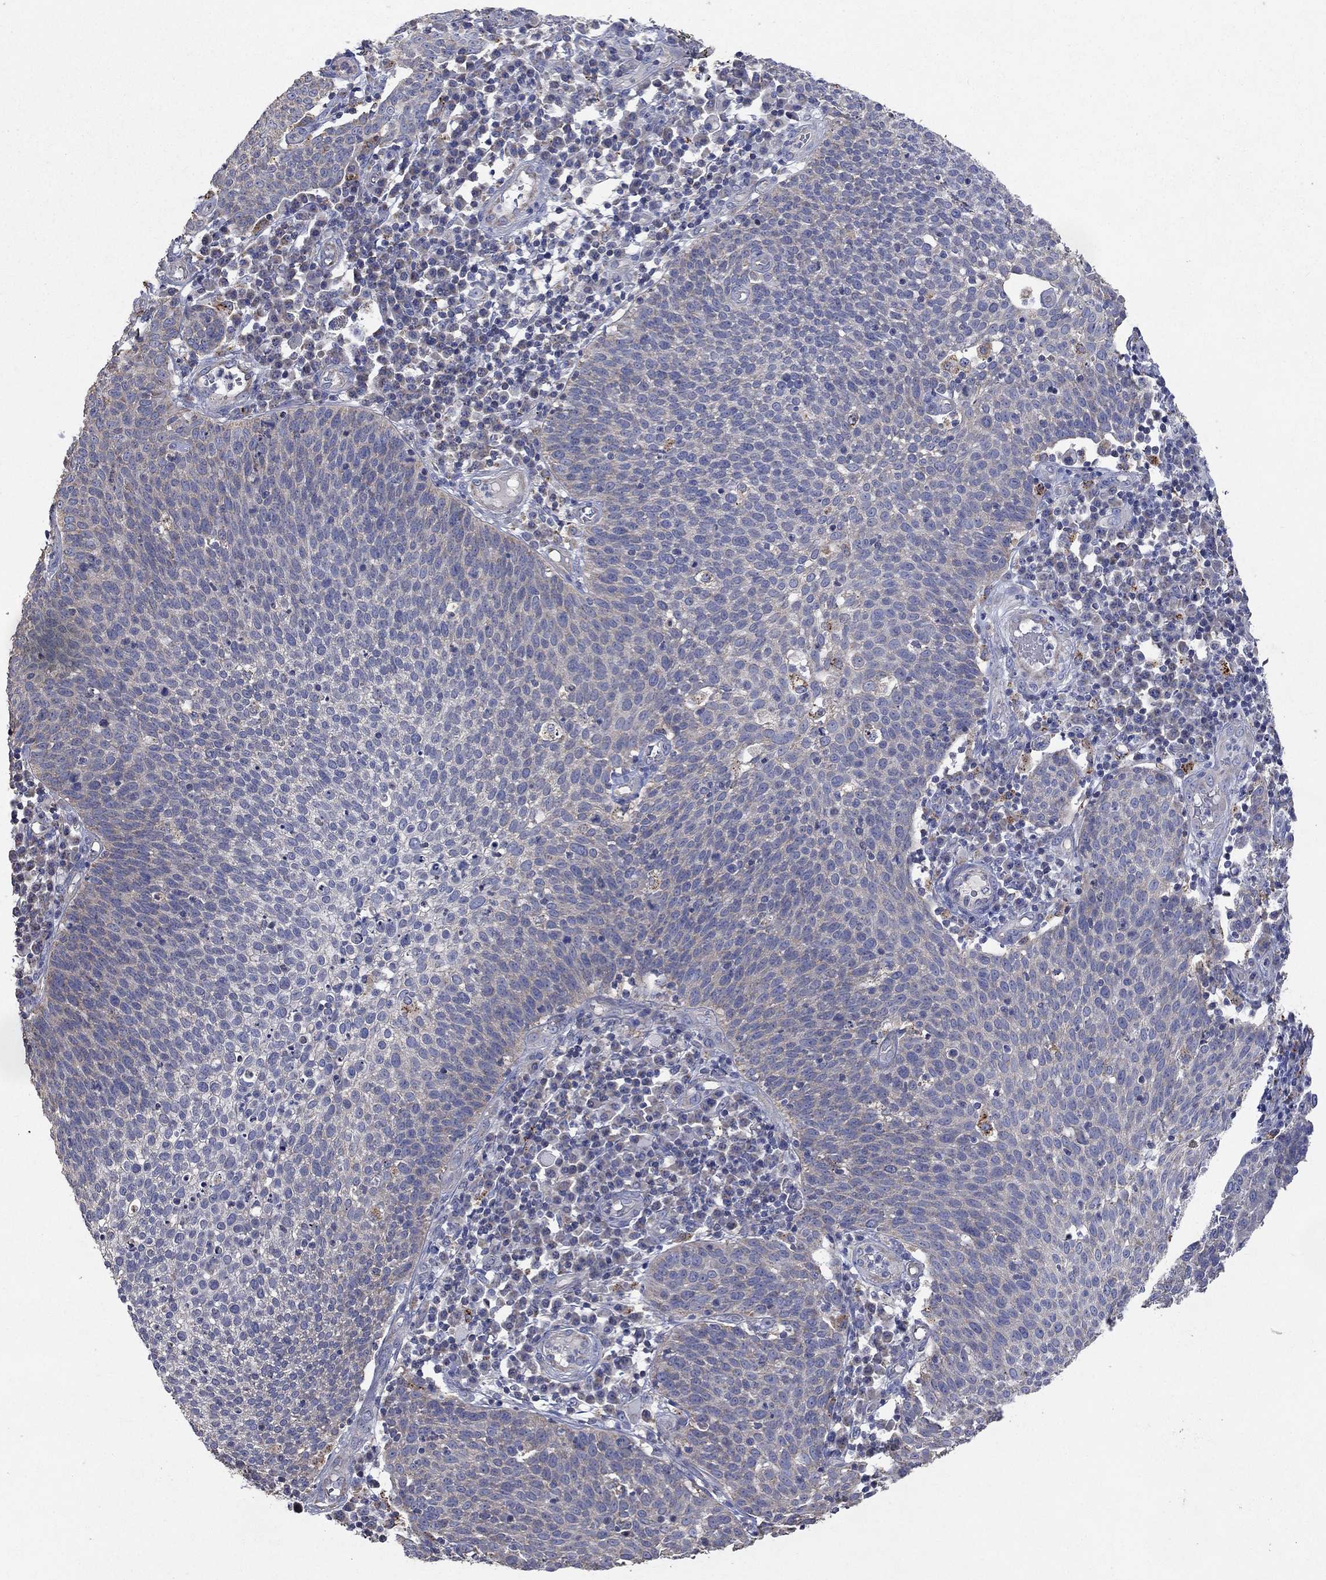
{"staining": {"intensity": "weak", "quantity": "25%-75%", "location": "cytoplasmic/membranous"}, "tissue": "cervical cancer", "cell_type": "Tumor cells", "image_type": "cancer", "snomed": [{"axis": "morphology", "description": "Squamous cell carcinoma, NOS"}, {"axis": "topography", "description": "Cervix"}], "caption": "Immunohistochemical staining of human squamous cell carcinoma (cervical) reveals low levels of weak cytoplasmic/membranous positivity in about 25%-75% of tumor cells.", "gene": "UGT8", "patient": {"sex": "female", "age": 34}}